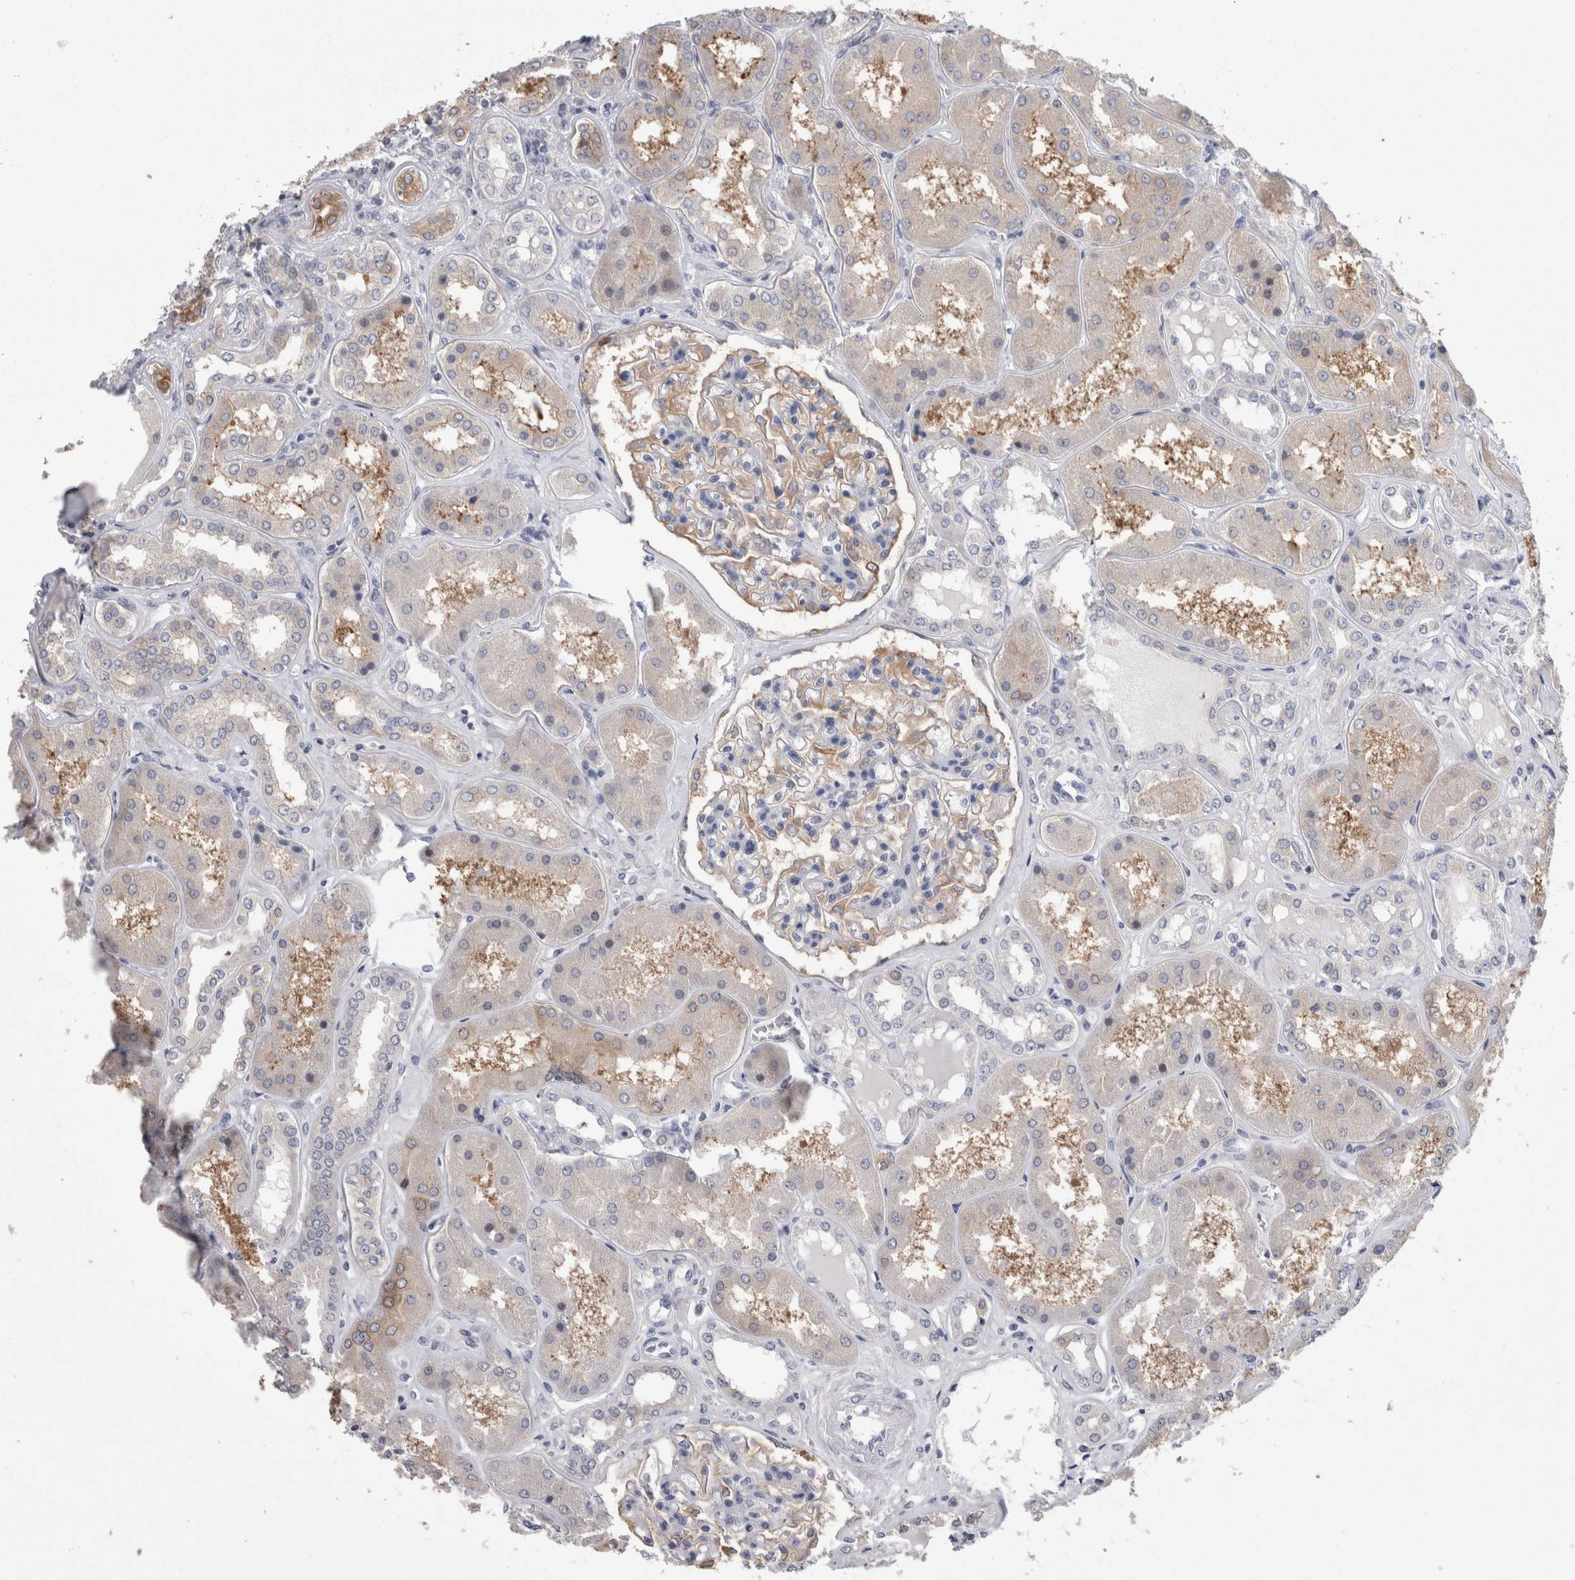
{"staining": {"intensity": "weak", "quantity": ">75%", "location": "cytoplasmic/membranous"}, "tissue": "kidney", "cell_type": "Cells in glomeruli", "image_type": "normal", "snomed": [{"axis": "morphology", "description": "Normal tissue, NOS"}, {"axis": "topography", "description": "Kidney"}], "caption": "Unremarkable kidney was stained to show a protein in brown. There is low levels of weak cytoplasmic/membranous expression in about >75% of cells in glomeruli. (brown staining indicates protein expression, while blue staining denotes nuclei).", "gene": "DCTN6", "patient": {"sex": "female", "age": 56}}